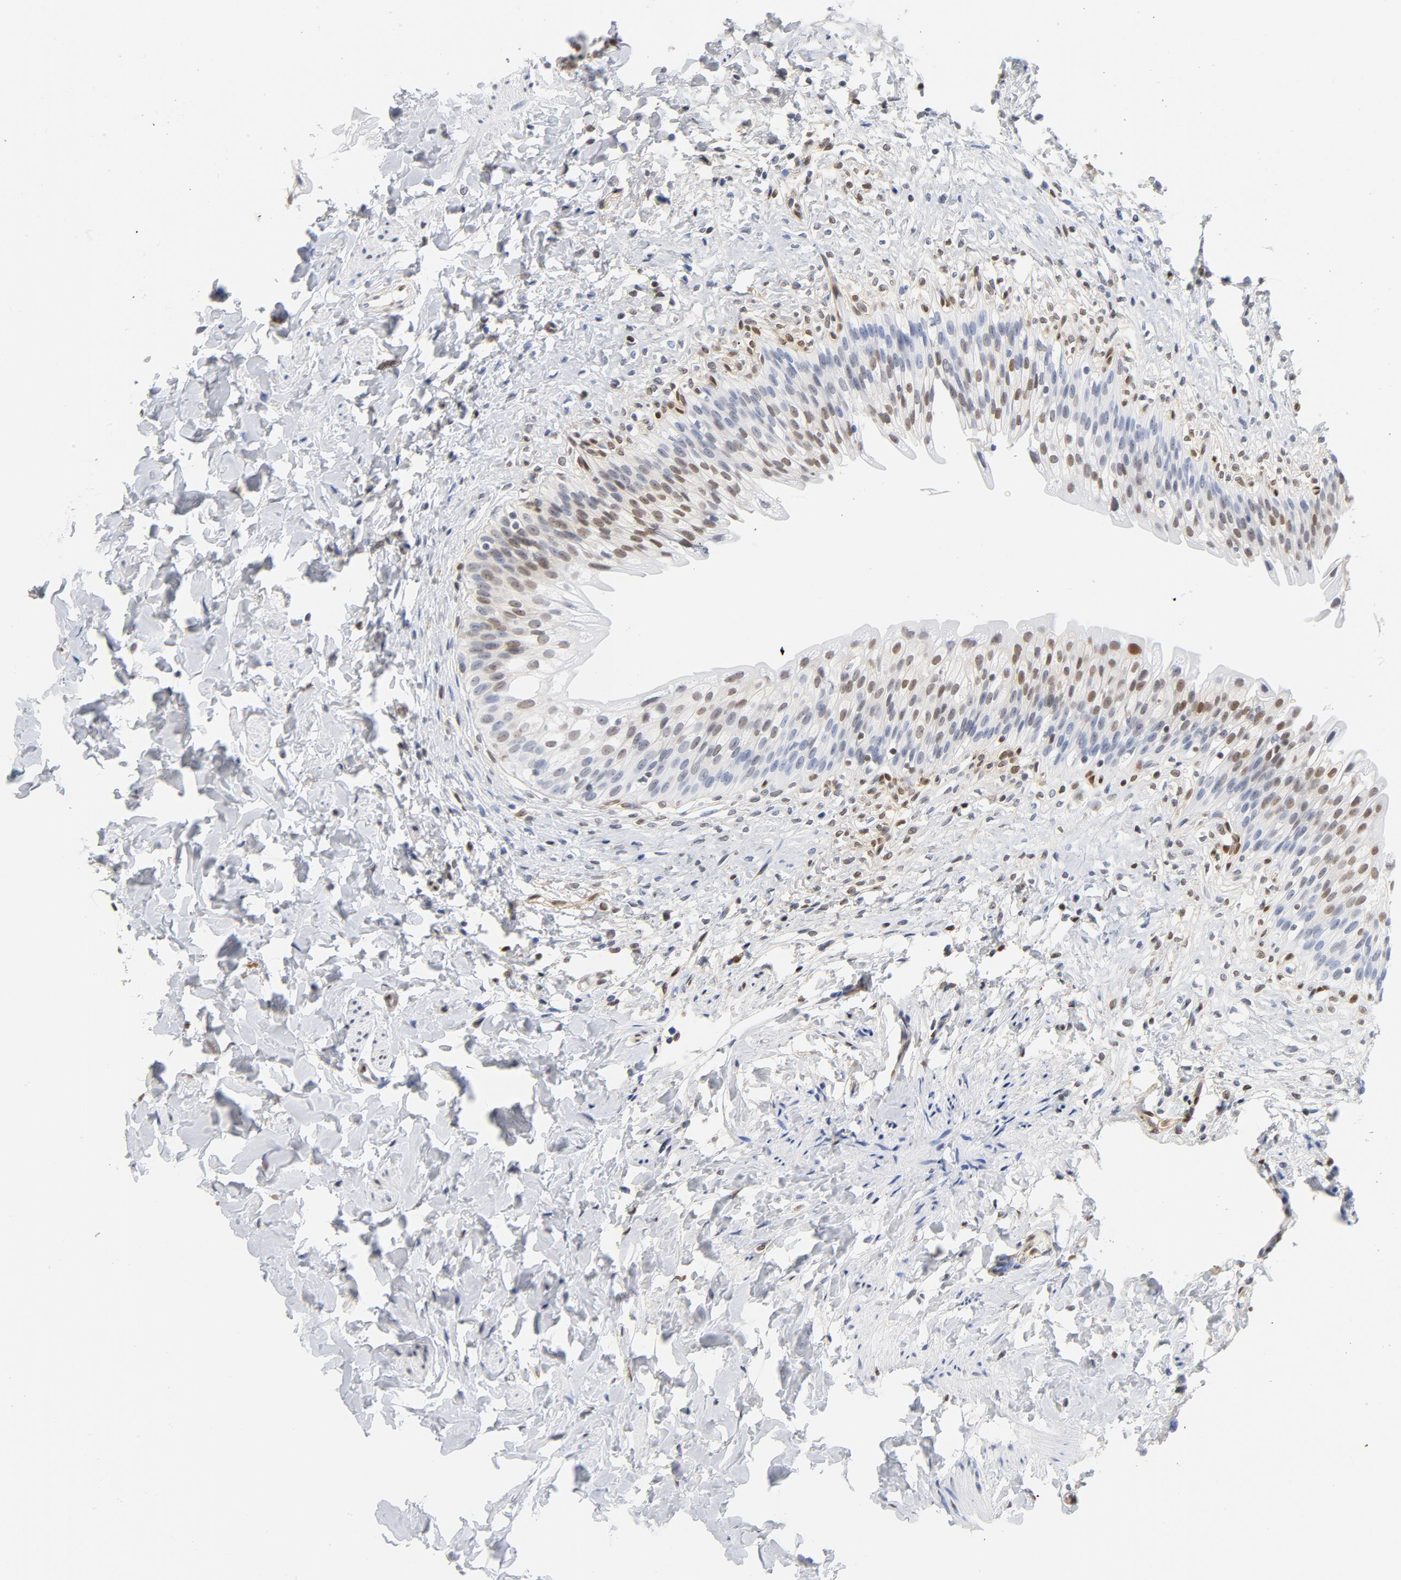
{"staining": {"intensity": "moderate", "quantity": "25%-75%", "location": "nuclear"}, "tissue": "urinary bladder", "cell_type": "Urothelial cells", "image_type": "normal", "snomed": [{"axis": "morphology", "description": "Normal tissue, NOS"}, {"axis": "morphology", "description": "Inflammation, NOS"}, {"axis": "topography", "description": "Urinary bladder"}], "caption": "IHC staining of normal urinary bladder, which displays medium levels of moderate nuclear positivity in about 25%-75% of urothelial cells indicating moderate nuclear protein staining. The staining was performed using DAB (3,3'-diaminobenzidine) (brown) for protein detection and nuclei were counterstained in hematoxylin (blue).", "gene": "CDKN1B", "patient": {"sex": "female", "age": 80}}